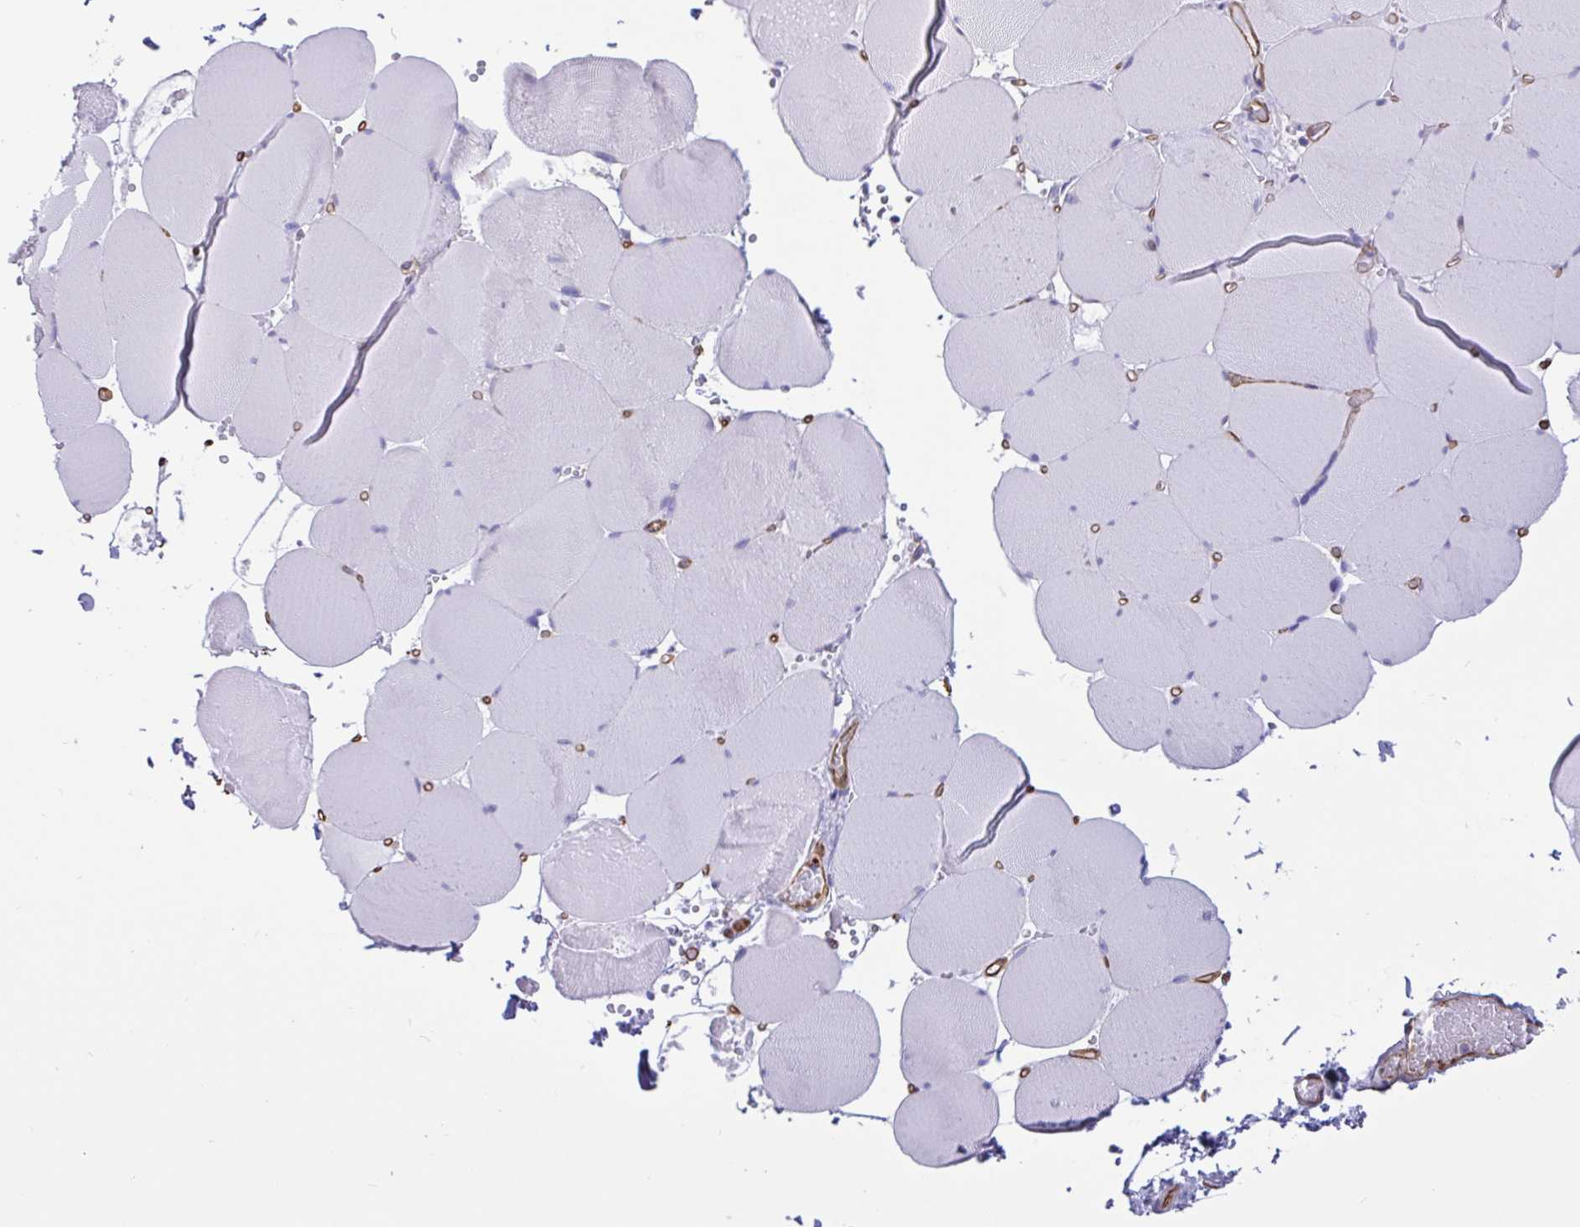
{"staining": {"intensity": "negative", "quantity": "none", "location": "none"}, "tissue": "skeletal muscle", "cell_type": "Myocytes", "image_type": "normal", "snomed": [{"axis": "morphology", "description": "Normal tissue, NOS"}, {"axis": "topography", "description": "Skeletal muscle"}, {"axis": "topography", "description": "Head-Neck"}], "caption": "Immunohistochemistry (IHC) image of benign human skeletal muscle stained for a protein (brown), which displays no expression in myocytes.", "gene": "RPL22L1", "patient": {"sex": "male", "age": 66}}